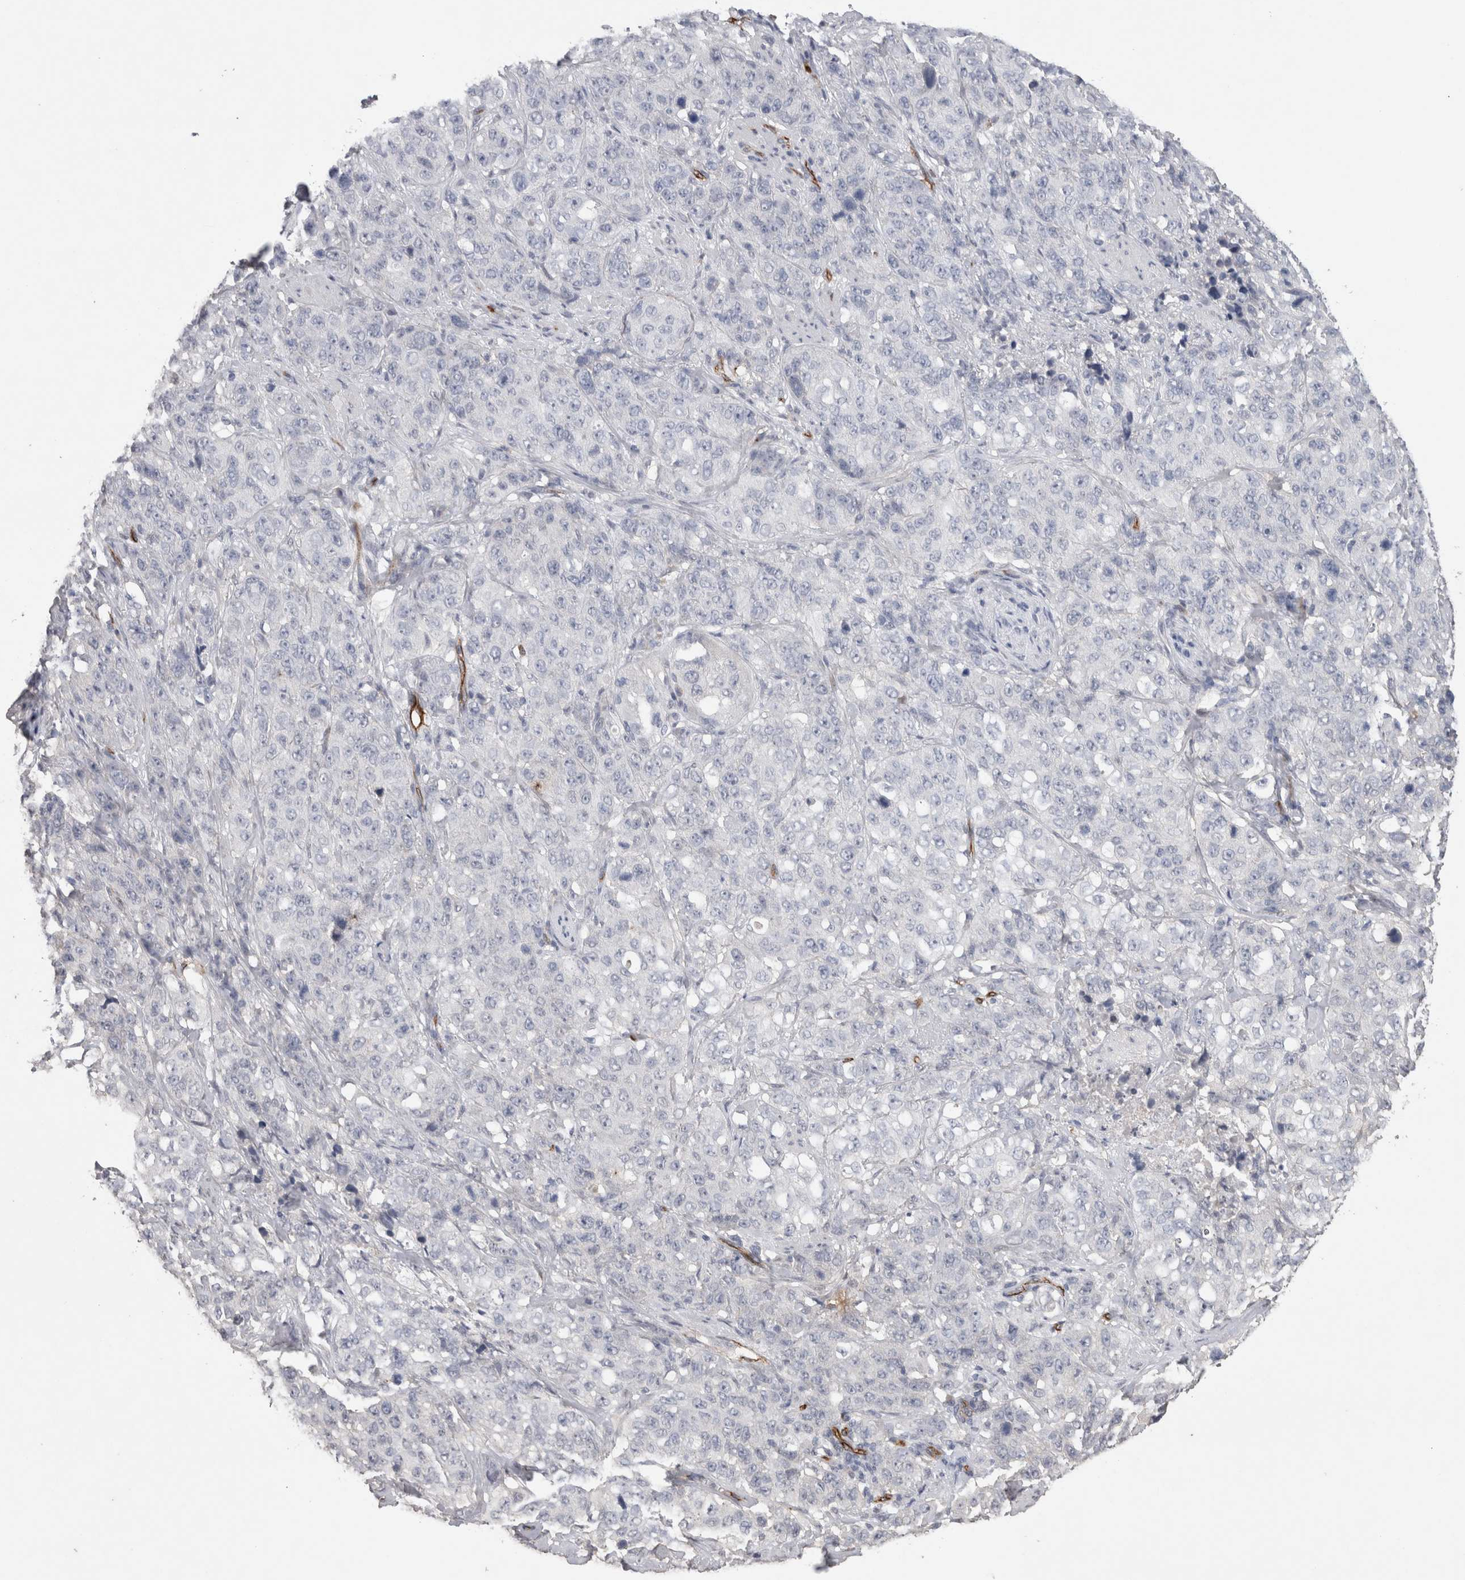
{"staining": {"intensity": "negative", "quantity": "none", "location": "none"}, "tissue": "stomach cancer", "cell_type": "Tumor cells", "image_type": "cancer", "snomed": [{"axis": "morphology", "description": "Adenocarcinoma, NOS"}, {"axis": "topography", "description": "Stomach"}], "caption": "DAB immunohistochemical staining of human stomach cancer (adenocarcinoma) exhibits no significant staining in tumor cells.", "gene": "CDH13", "patient": {"sex": "male", "age": 48}}